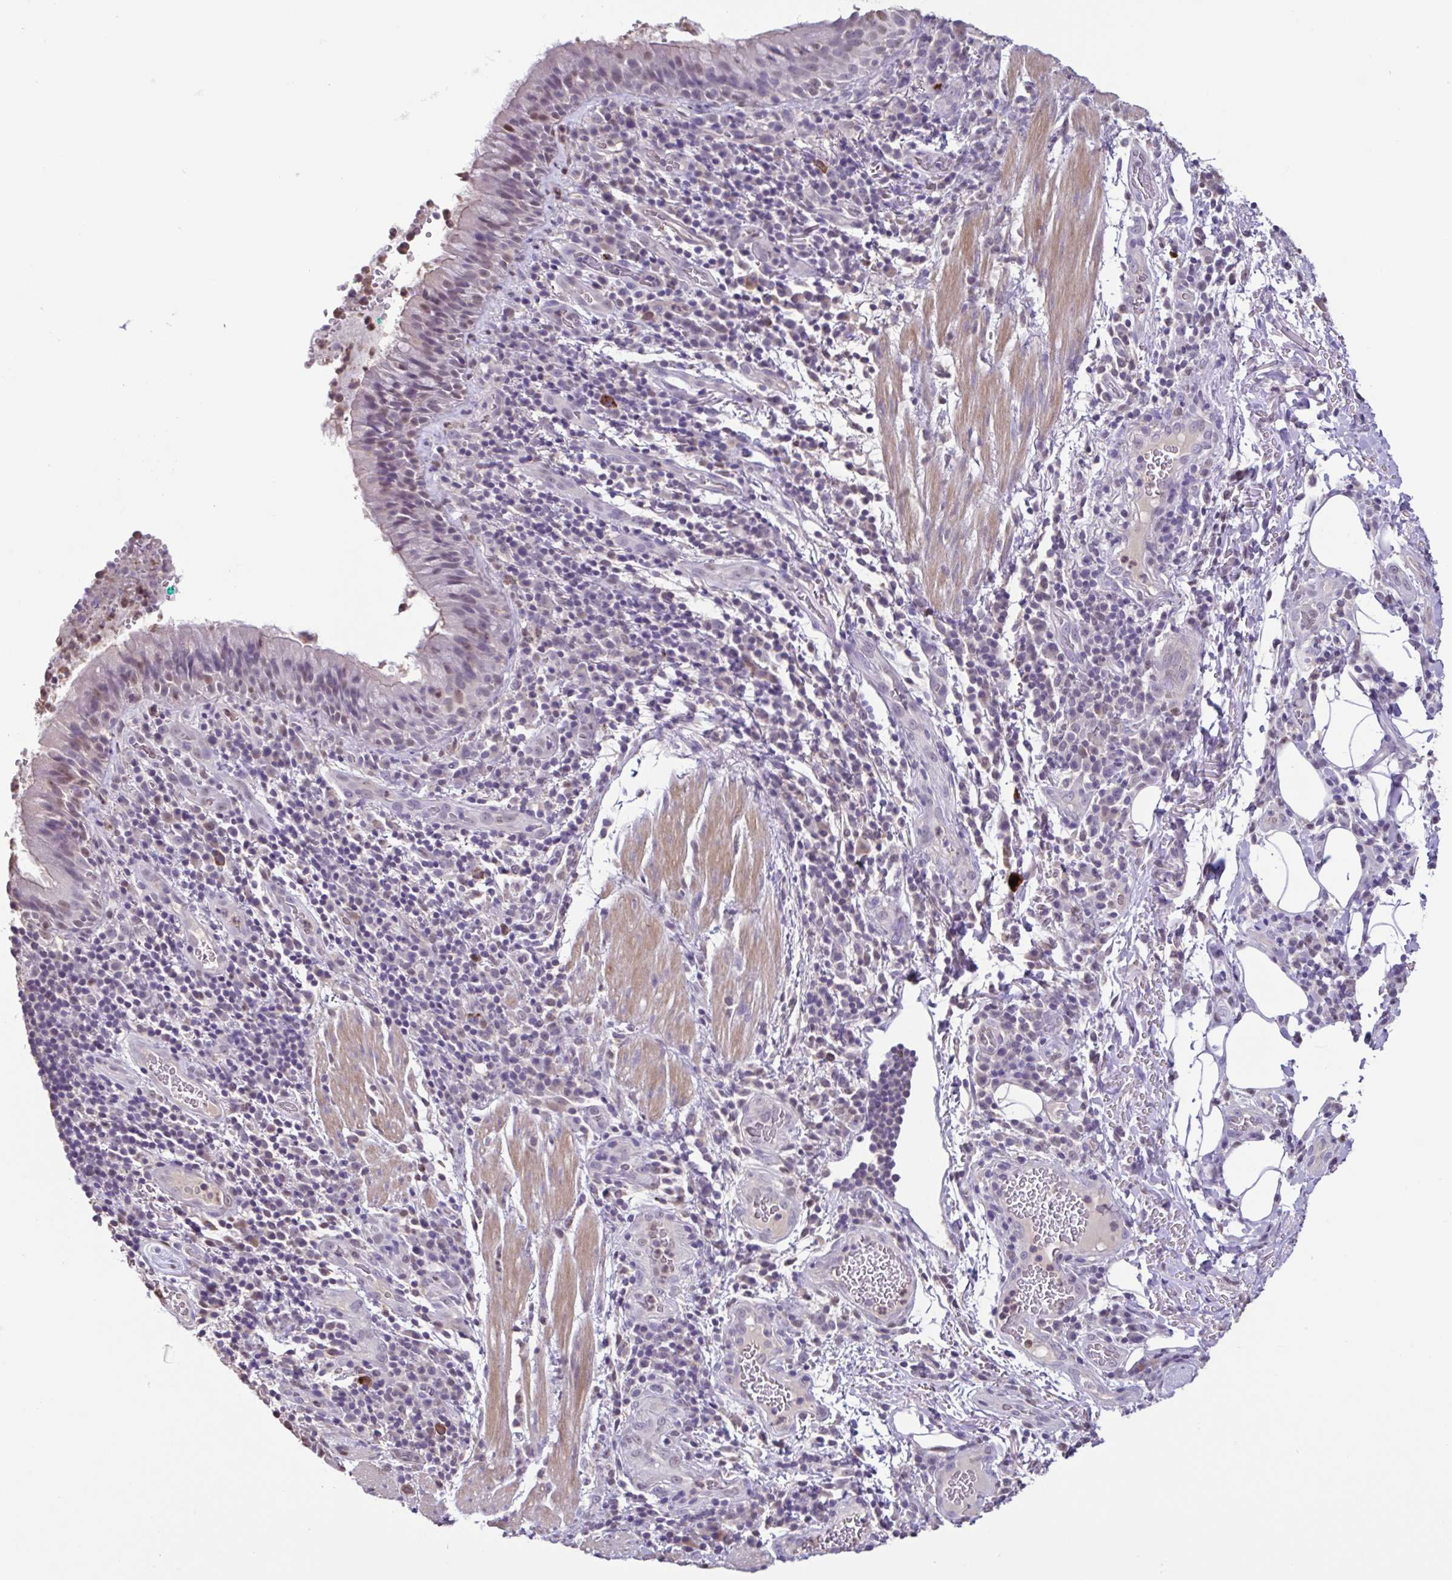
{"staining": {"intensity": "weak", "quantity": "25%-75%", "location": "nuclear"}, "tissue": "bronchus", "cell_type": "Respiratory epithelial cells", "image_type": "normal", "snomed": [{"axis": "morphology", "description": "Normal tissue, NOS"}, {"axis": "topography", "description": "Lymph node"}, {"axis": "topography", "description": "Bronchus"}], "caption": "A high-resolution micrograph shows immunohistochemistry (IHC) staining of normal bronchus, which shows weak nuclear positivity in about 25%-75% of respiratory epithelial cells.", "gene": "ACTRT3", "patient": {"sex": "male", "age": 56}}